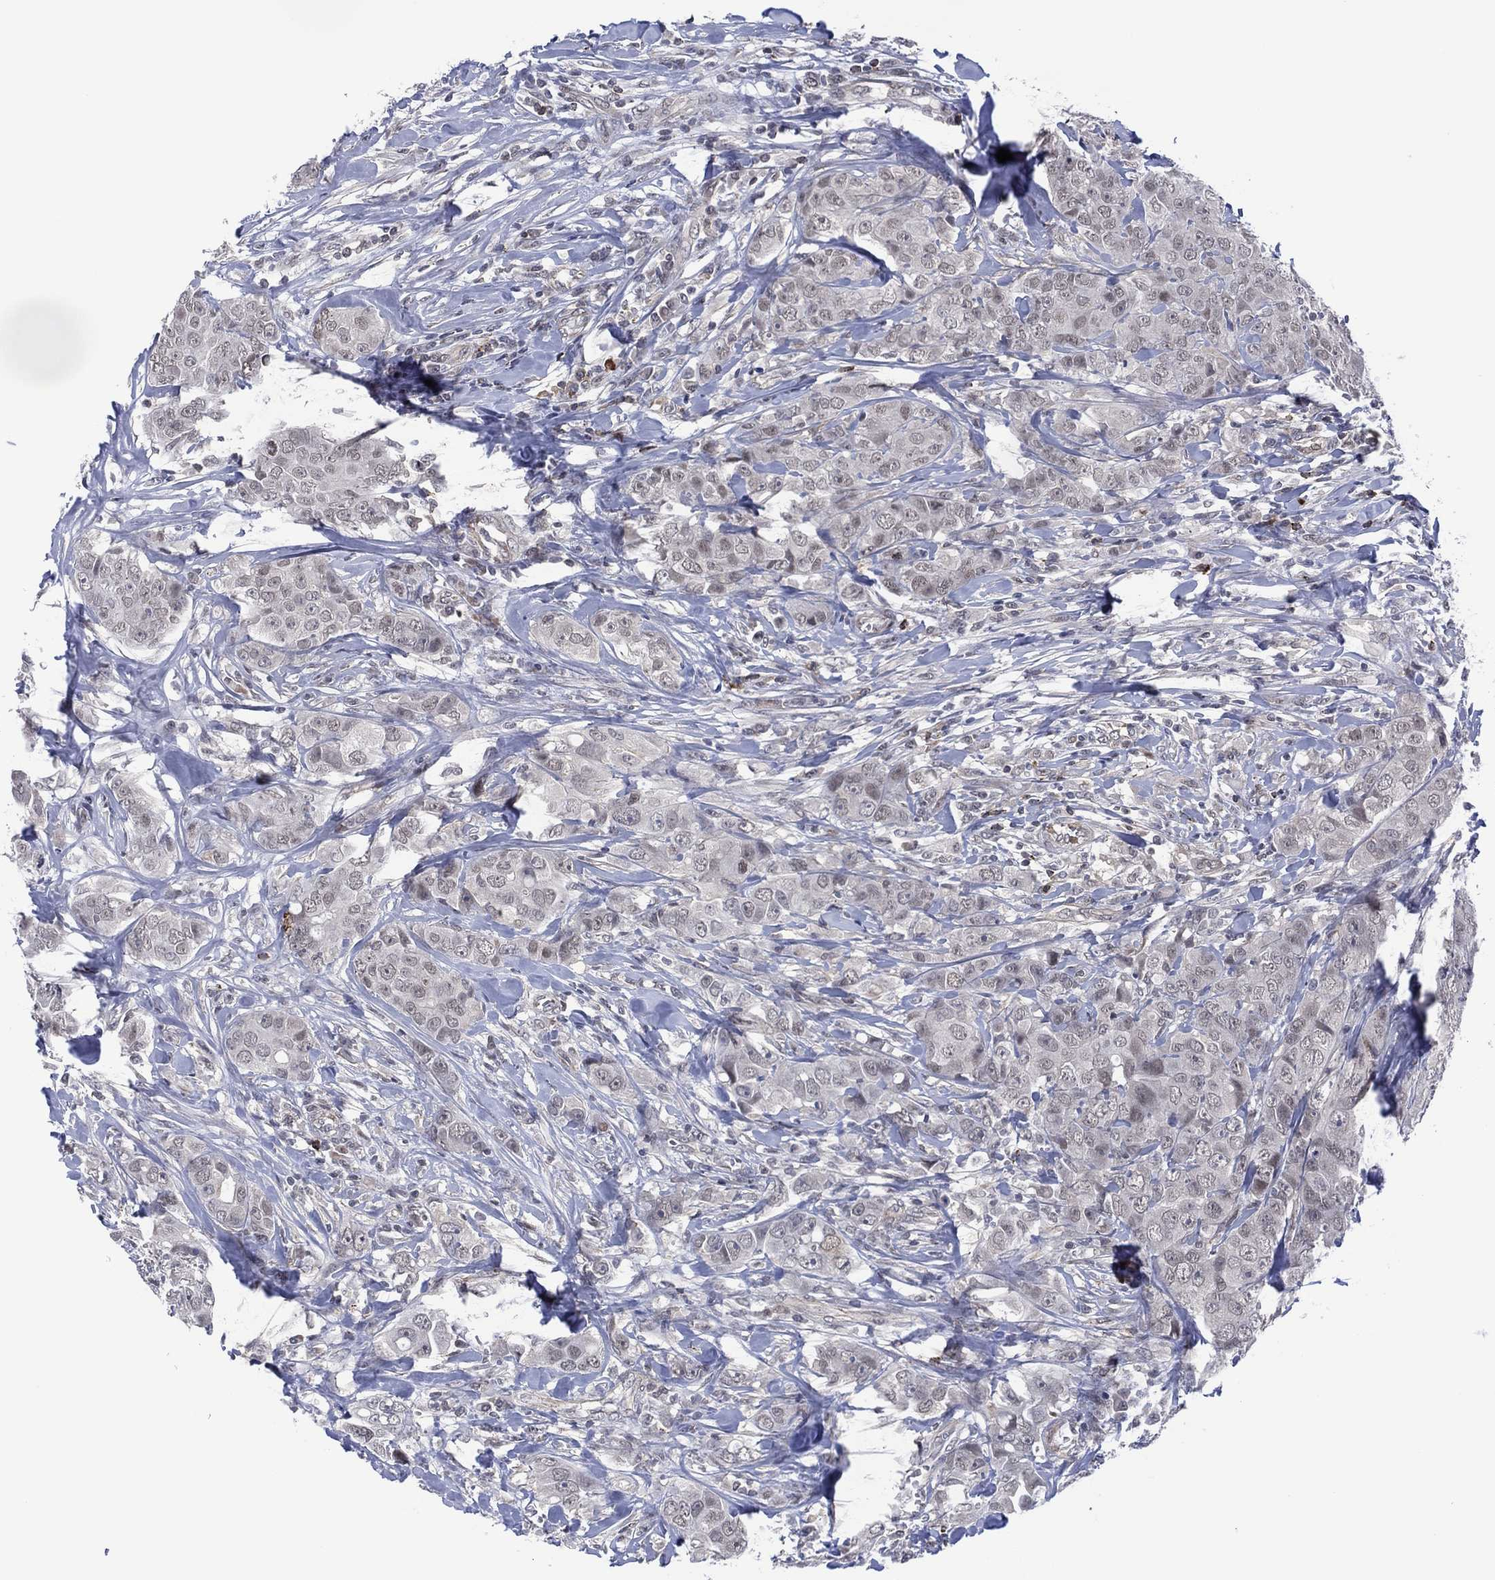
{"staining": {"intensity": "negative", "quantity": "none", "location": "none"}, "tissue": "breast cancer", "cell_type": "Tumor cells", "image_type": "cancer", "snomed": [{"axis": "morphology", "description": "Duct carcinoma"}, {"axis": "topography", "description": "Breast"}], "caption": "This is a histopathology image of immunohistochemistry (IHC) staining of breast cancer (infiltrating ductal carcinoma), which shows no positivity in tumor cells.", "gene": "DPP4", "patient": {"sex": "female", "age": 43}}